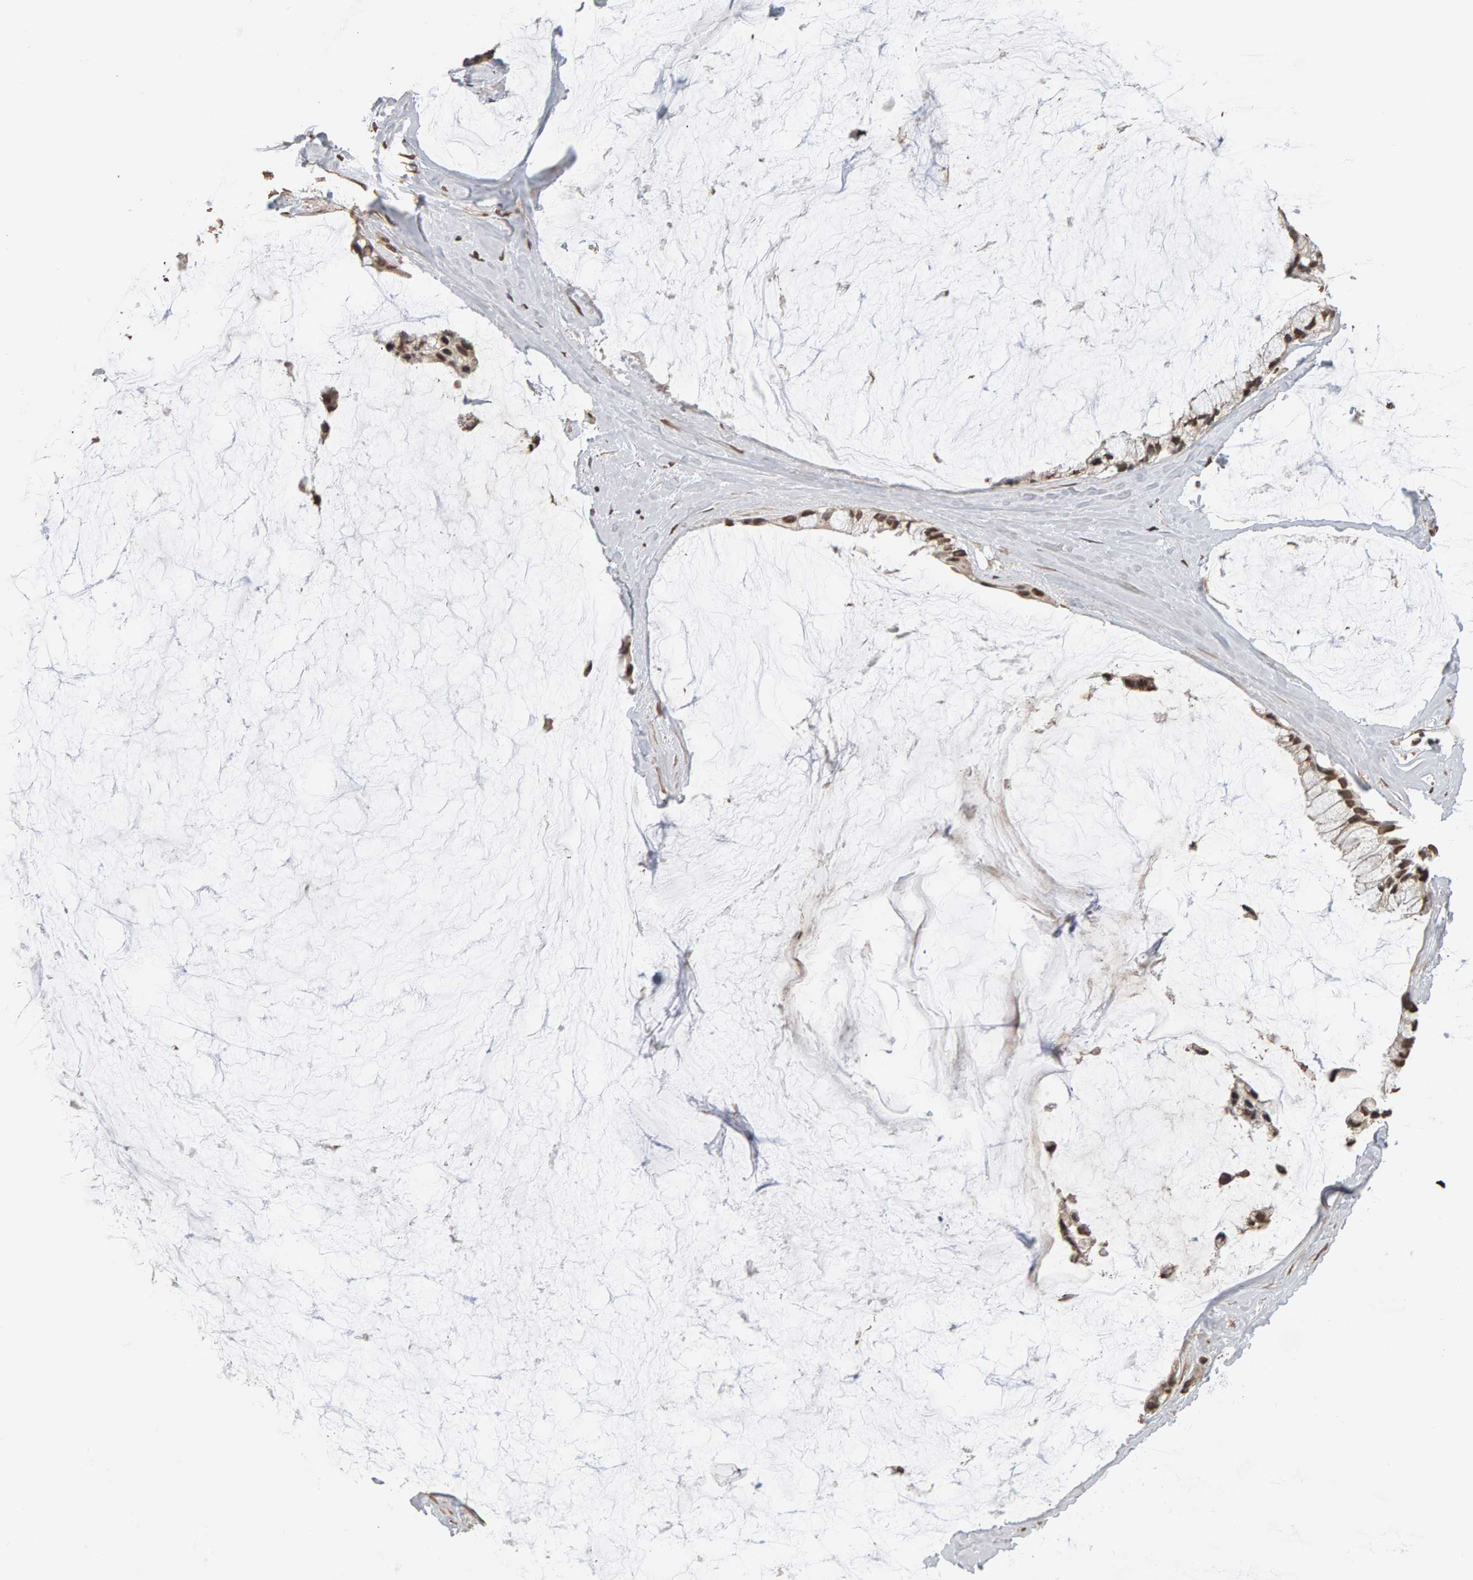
{"staining": {"intensity": "weak", "quantity": ">75%", "location": "nuclear"}, "tissue": "ovarian cancer", "cell_type": "Tumor cells", "image_type": "cancer", "snomed": [{"axis": "morphology", "description": "Cystadenocarcinoma, mucinous, NOS"}, {"axis": "topography", "description": "Ovary"}], "caption": "A high-resolution micrograph shows immunohistochemistry staining of ovarian mucinous cystadenocarcinoma, which shows weak nuclear expression in approximately >75% of tumor cells.", "gene": "AFF4", "patient": {"sex": "female", "age": 39}}